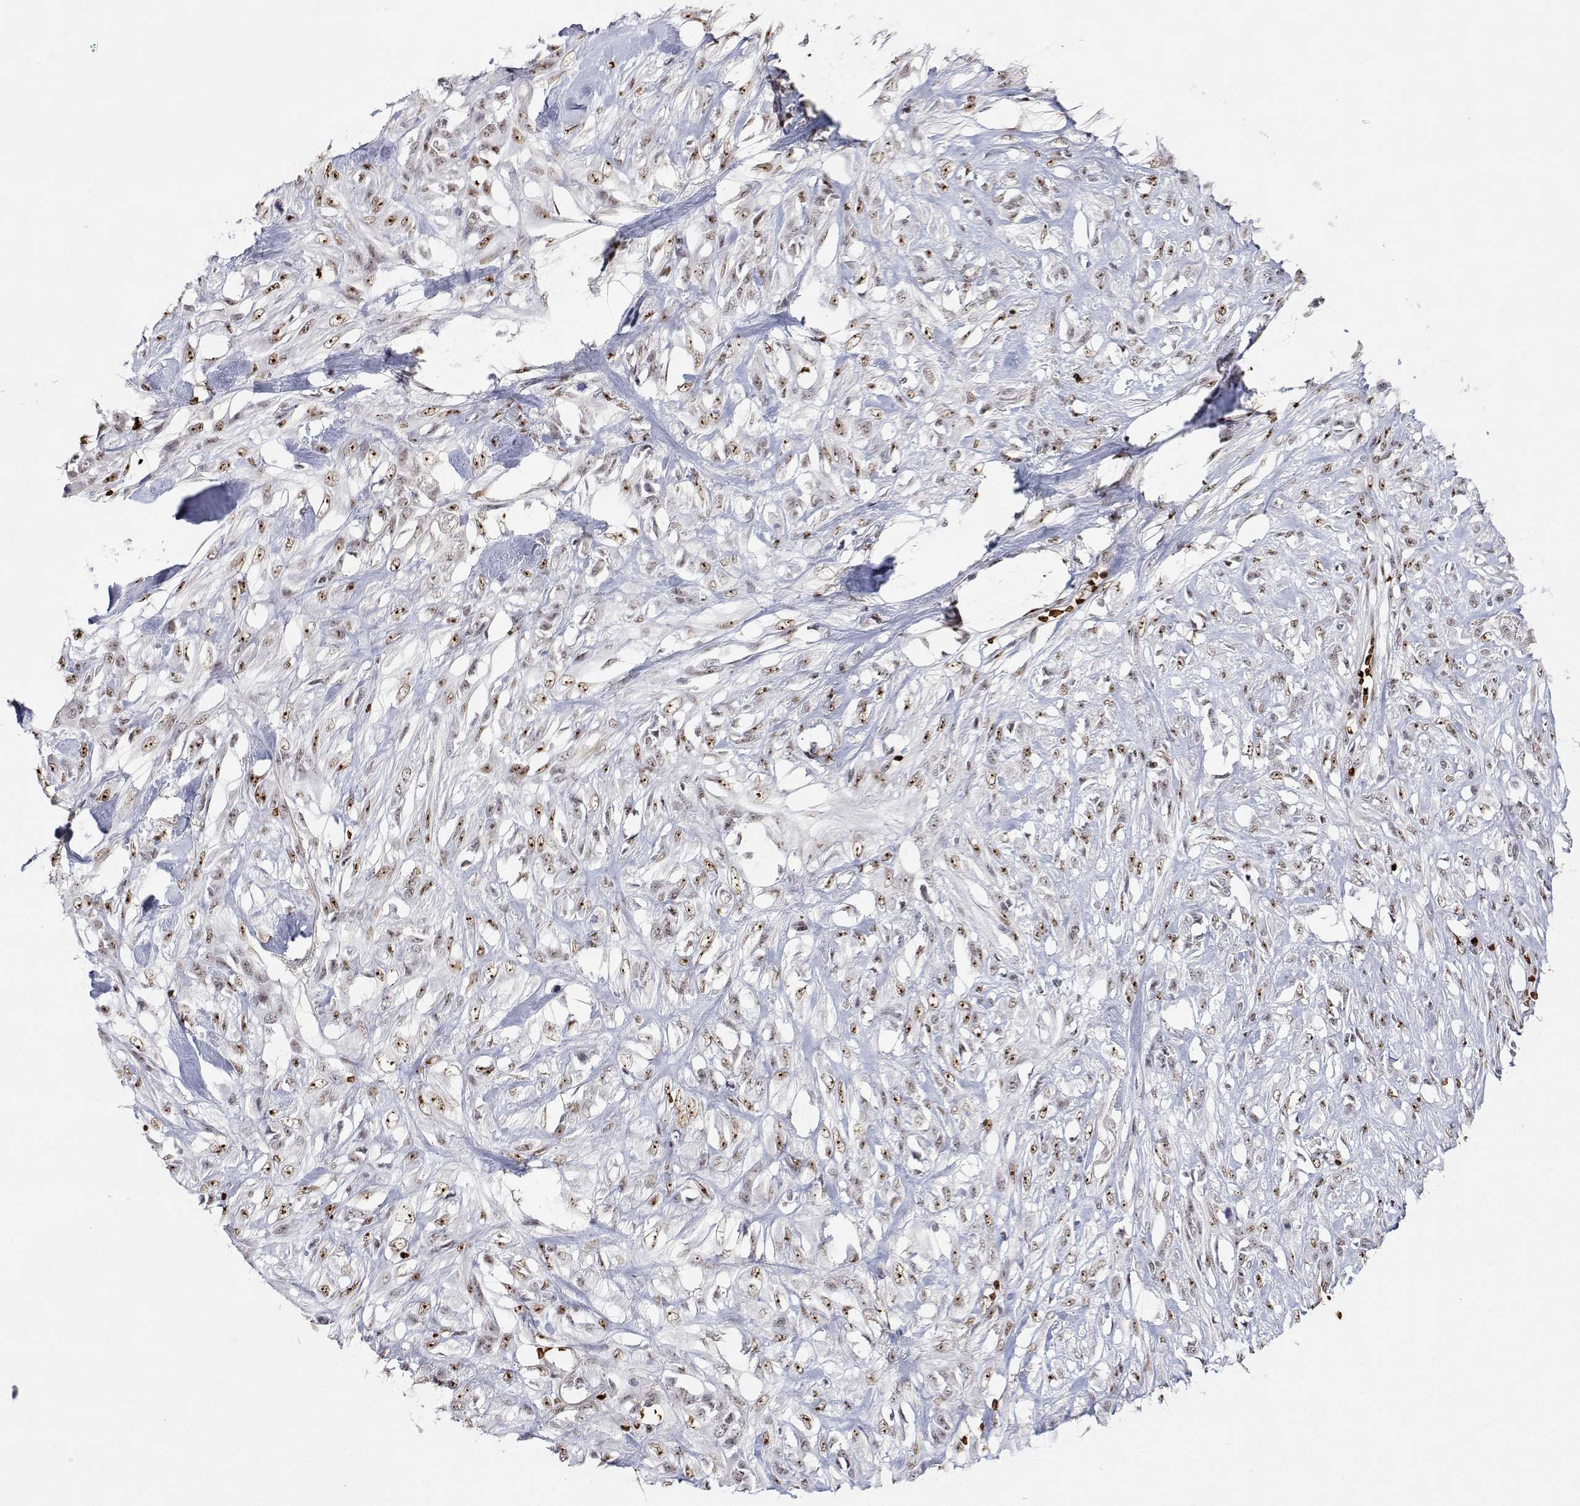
{"staining": {"intensity": "moderate", "quantity": ">75%", "location": "nuclear"}, "tissue": "skin cancer", "cell_type": "Tumor cells", "image_type": "cancer", "snomed": [{"axis": "morphology", "description": "Squamous cell carcinoma, NOS"}, {"axis": "topography", "description": "Skin"}], "caption": "The image exhibits a brown stain indicating the presence of a protein in the nuclear of tumor cells in skin cancer (squamous cell carcinoma).", "gene": "ADAR", "patient": {"sex": "female", "age": 59}}